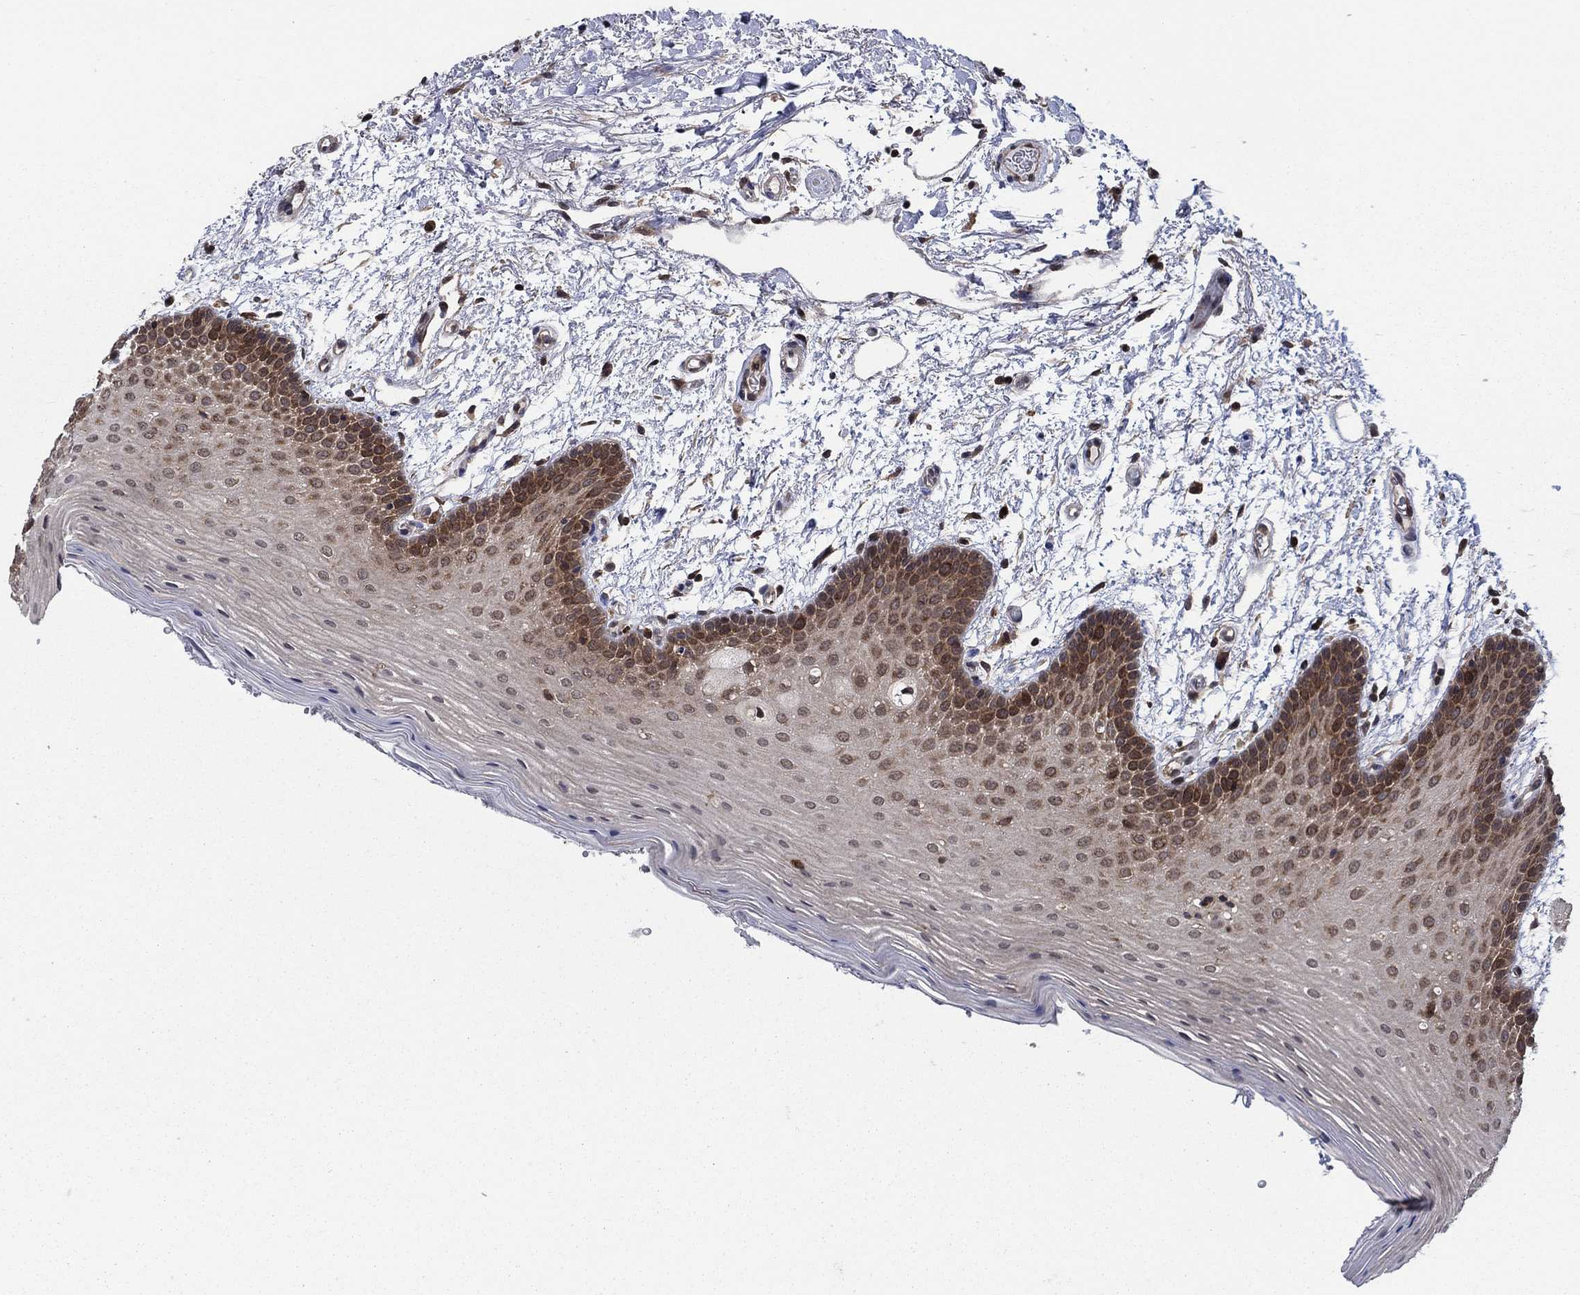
{"staining": {"intensity": "moderate", "quantity": "<25%", "location": "cytoplasmic/membranous"}, "tissue": "oral mucosa", "cell_type": "Squamous epithelial cells", "image_type": "normal", "snomed": [{"axis": "morphology", "description": "Normal tissue, NOS"}, {"axis": "topography", "description": "Oral tissue"}, {"axis": "topography", "description": "Tounge, NOS"}], "caption": "Protein staining shows moderate cytoplasmic/membranous staining in approximately <25% of squamous epithelial cells in benign oral mucosa.", "gene": "CACYBP", "patient": {"sex": "female", "age": 86}}